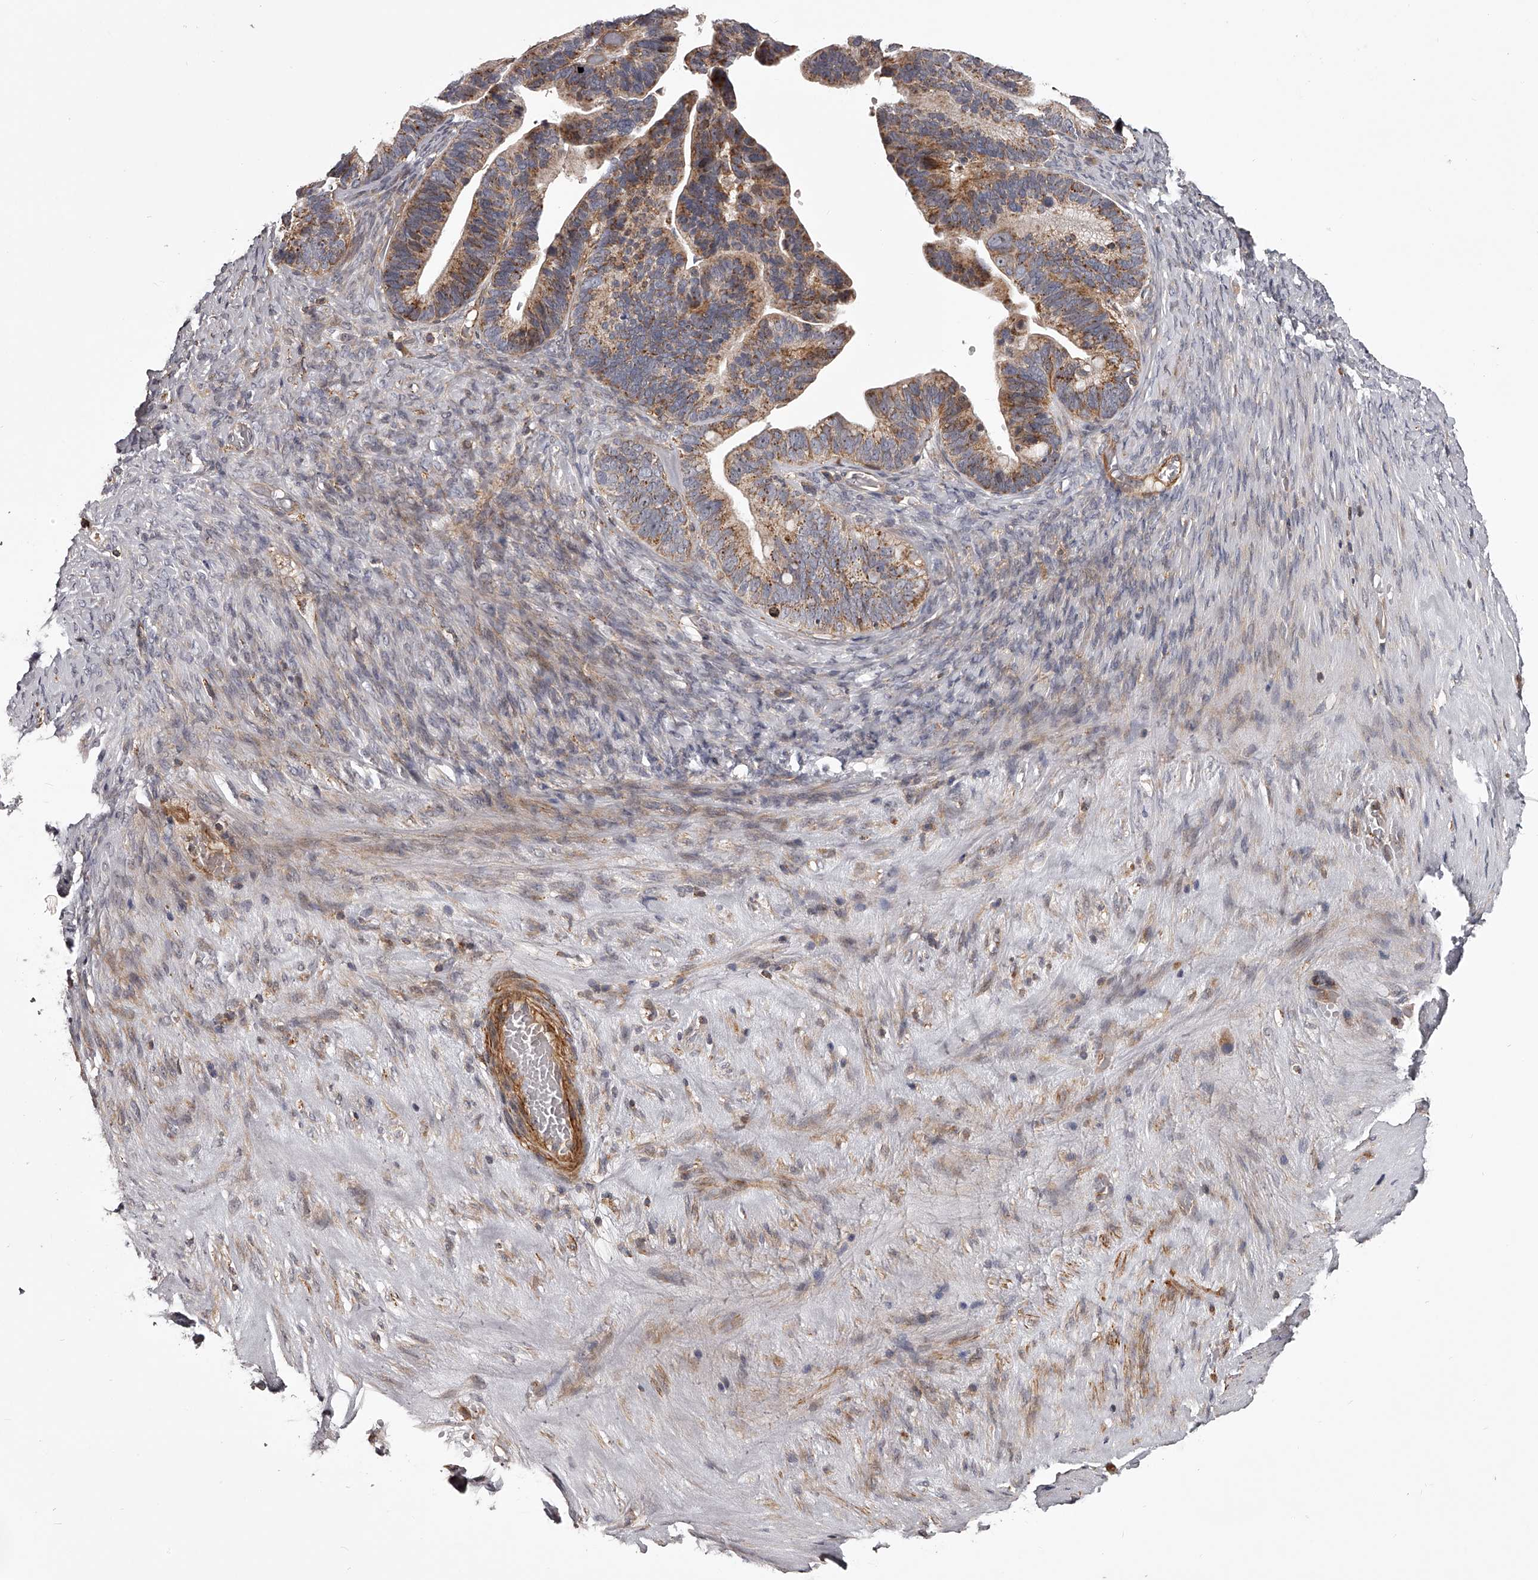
{"staining": {"intensity": "moderate", "quantity": ">75%", "location": "cytoplasmic/membranous"}, "tissue": "ovarian cancer", "cell_type": "Tumor cells", "image_type": "cancer", "snomed": [{"axis": "morphology", "description": "Cystadenocarcinoma, serous, NOS"}, {"axis": "topography", "description": "Ovary"}], "caption": "DAB (3,3'-diaminobenzidine) immunohistochemical staining of human ovarian cancer (serous cystadenocarcinoma) reveals moderate cytoplasmic/membranous protein positivity in approximately >75% of tumor cells.", "gene": "RRP36", "patient": {"sex": "female", "age": 56}}